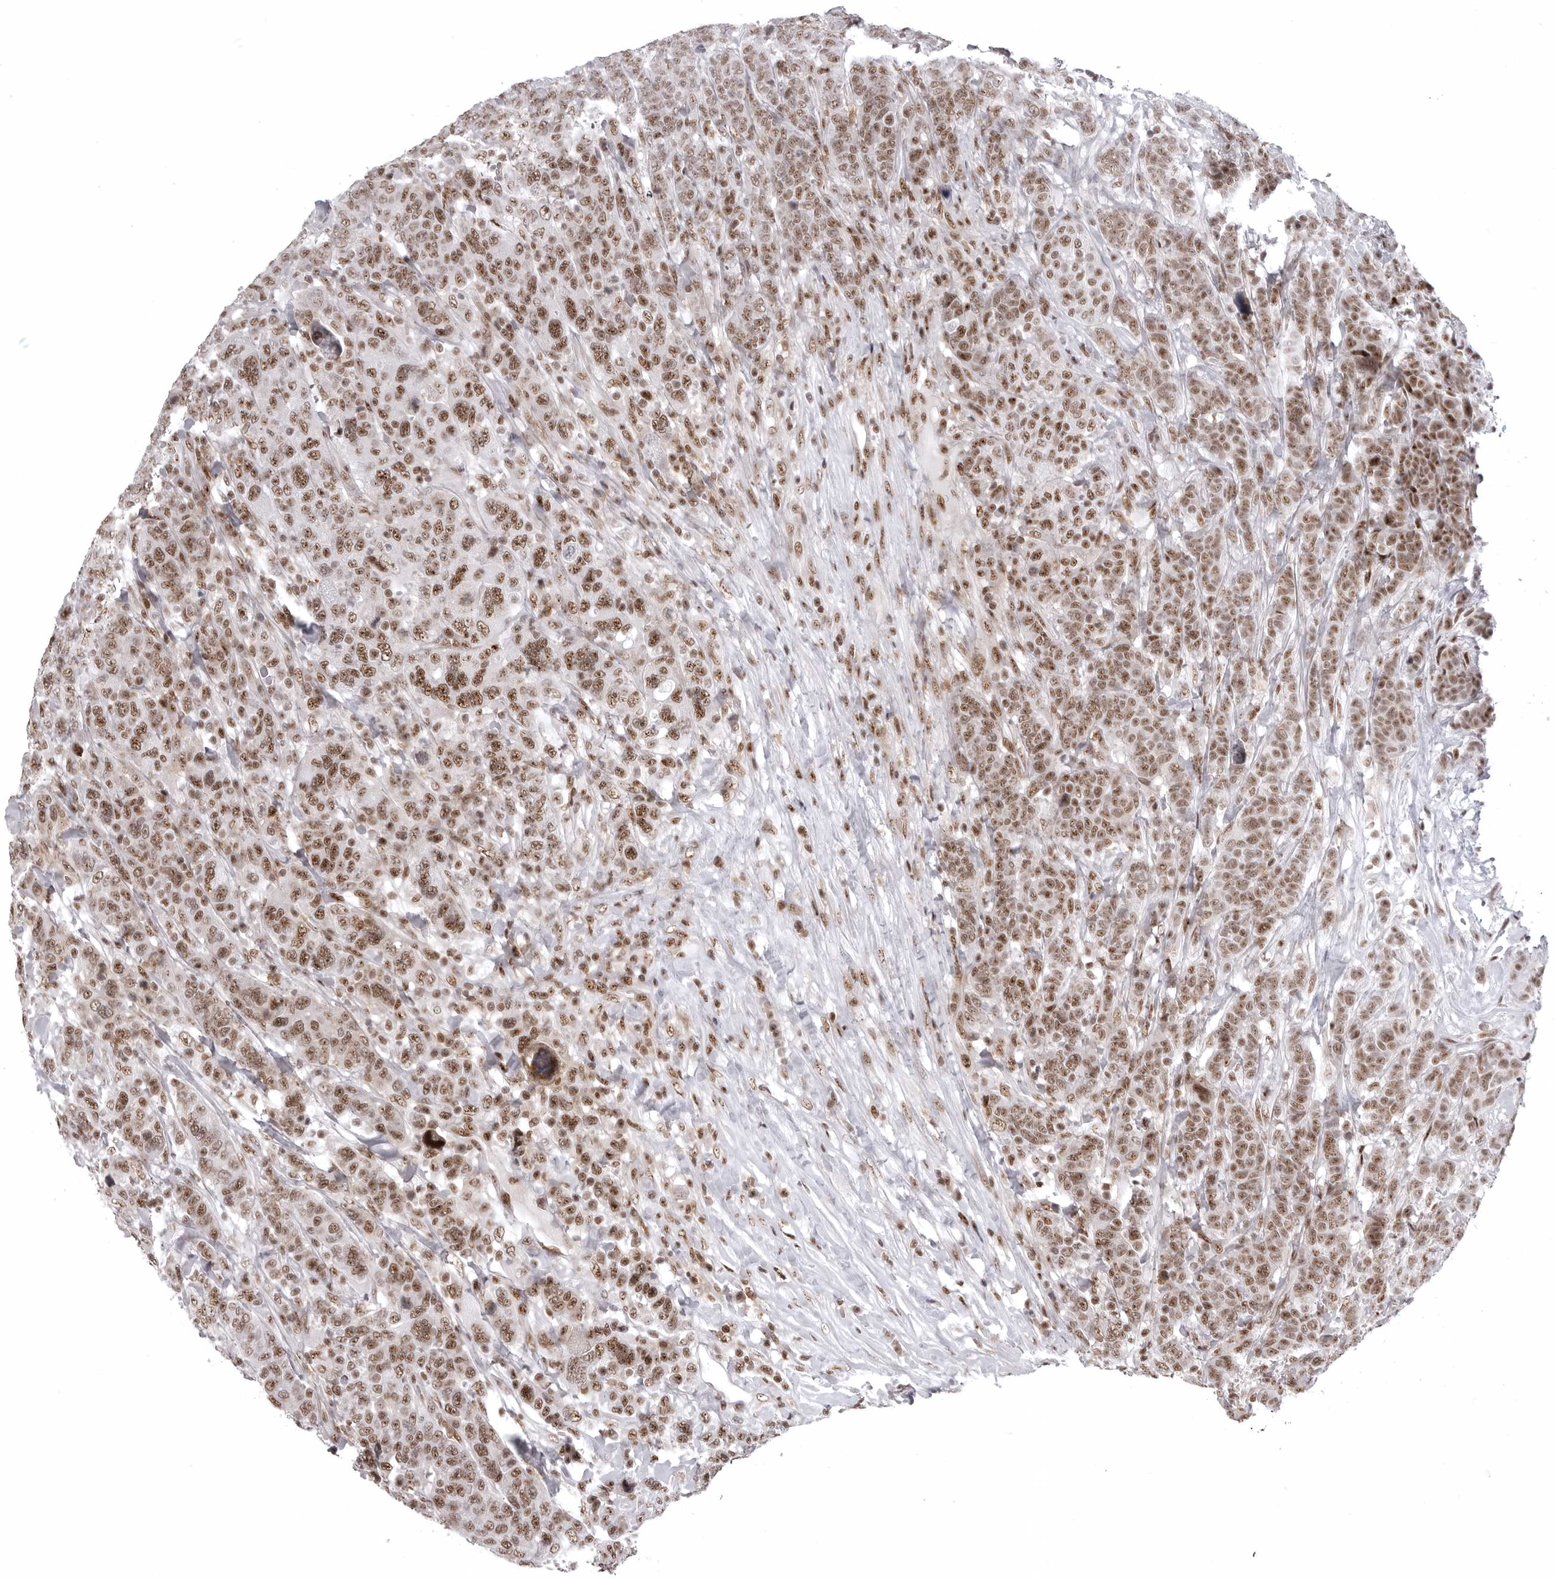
{"staining": {"intensity": "moderate", "quantity": ">75%", "location": "nuclear"}, "tissue": "breast cancer", "cell_type": "Tumor cells", "image_type": "cancer", "snomed": [{"axis": "morphology", "description": "Duct carcinoma"}, {"axis": "topography", "description": "Breast"}], "caption": "Protein analysis of breast invasive ductal carcinoma tissue exhibits moderate nuclear positivity in about >75% of tumor cells.", "gene": "WRAP53", "patient": {"sex": "female", "age": 37}}